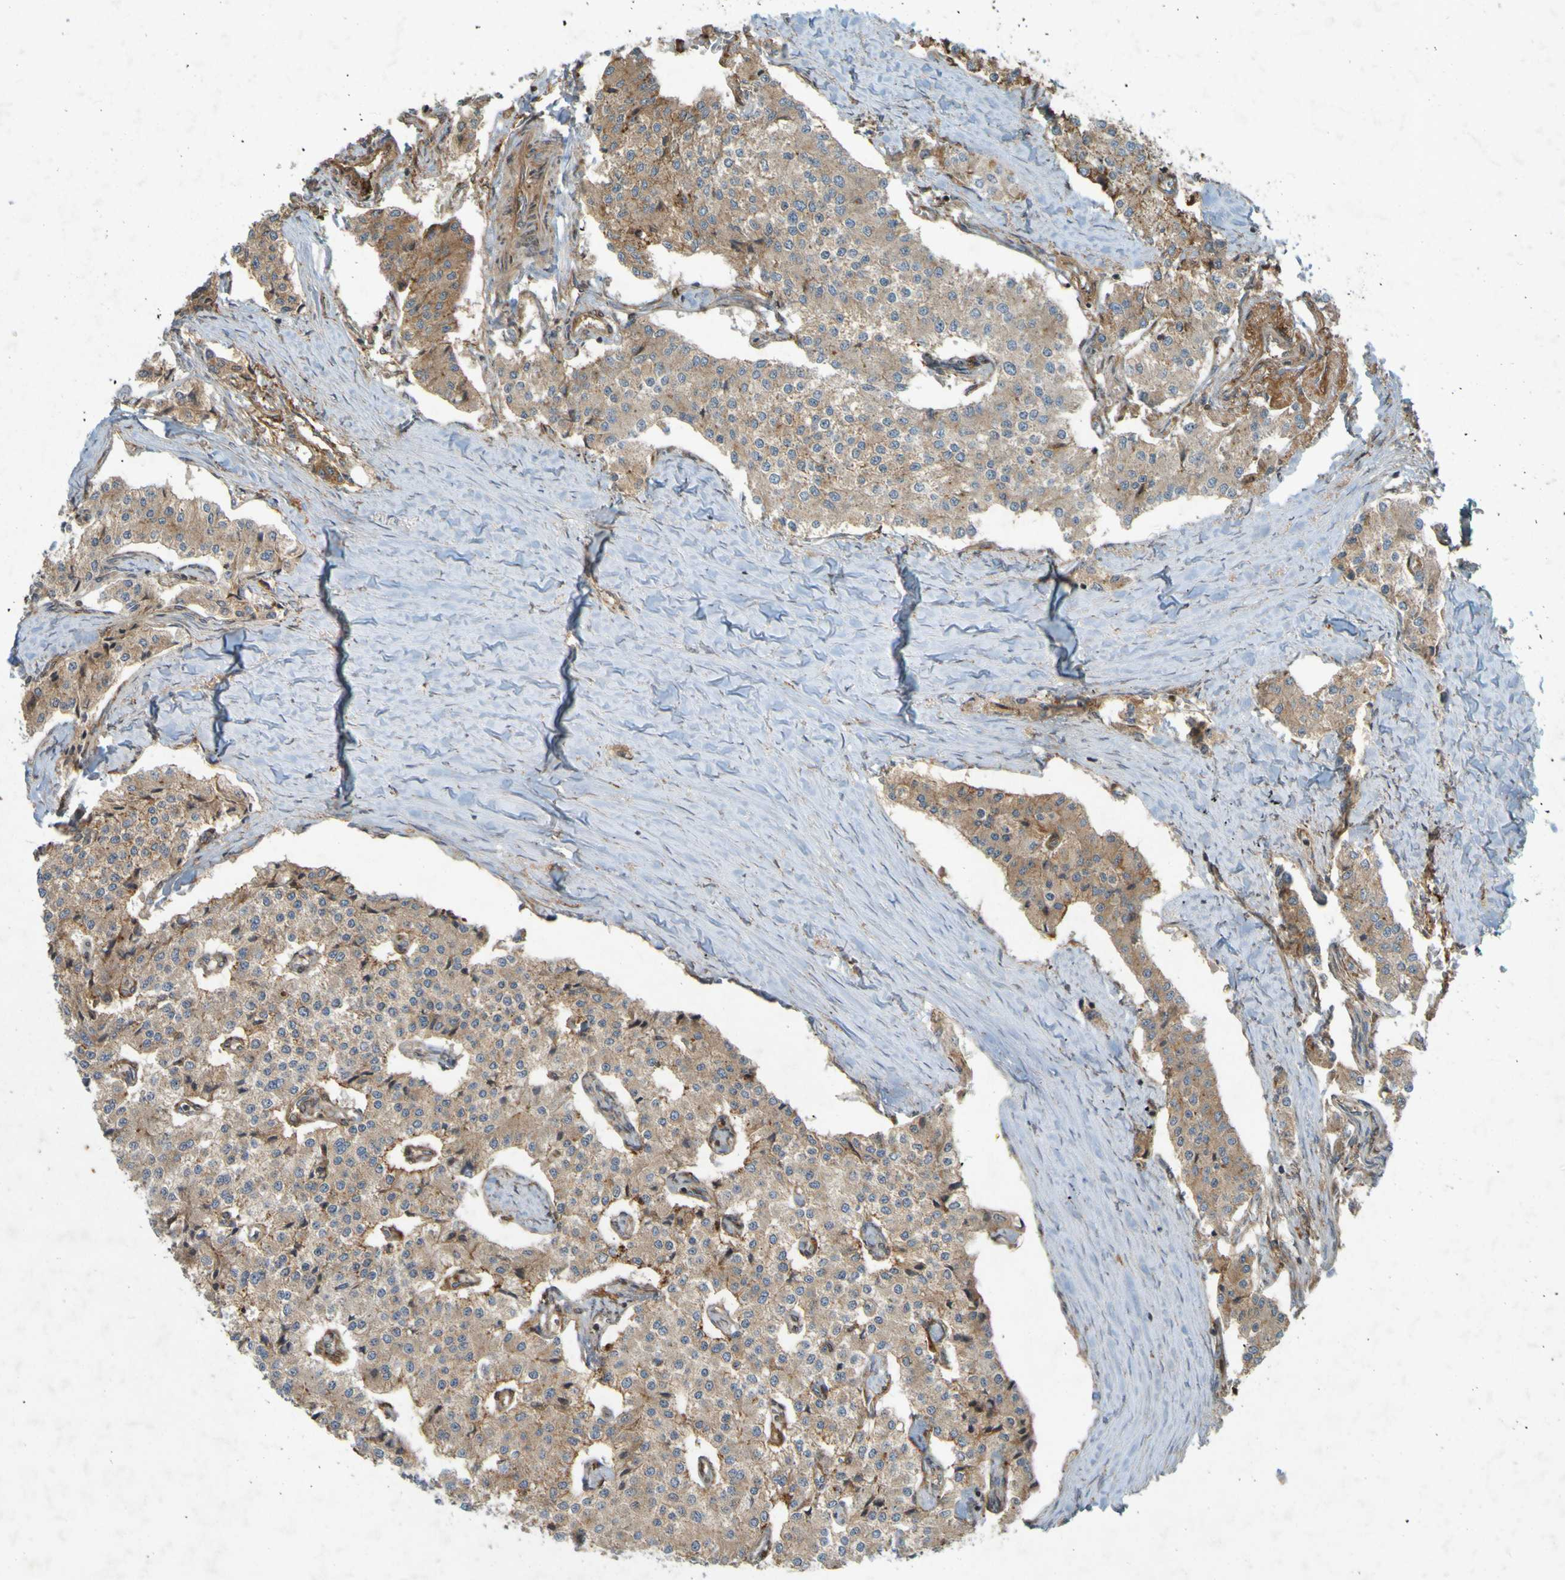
{"staining": {"intensity": "moderate", "quantity": ">75%", "location": "cytoplasmic/membranous"}, "tissue": "carcinoid", "cell_type": "Tumor cells", "image_type": "cancer", "snomed": [{"axis": "morphology", "description": "Carcinoid, malignant, NOS"}, {"axis": "topography", "description": "Colon"}], "caption": "Immunohistochemical staining of malignant carcinoid exhibits medium levels of moderate cytoplasmic/membranous expression in approximately >75% of tumor cells.", "gene": "GUCY1A1", "patient": {"sex": "female", "age": 52}}